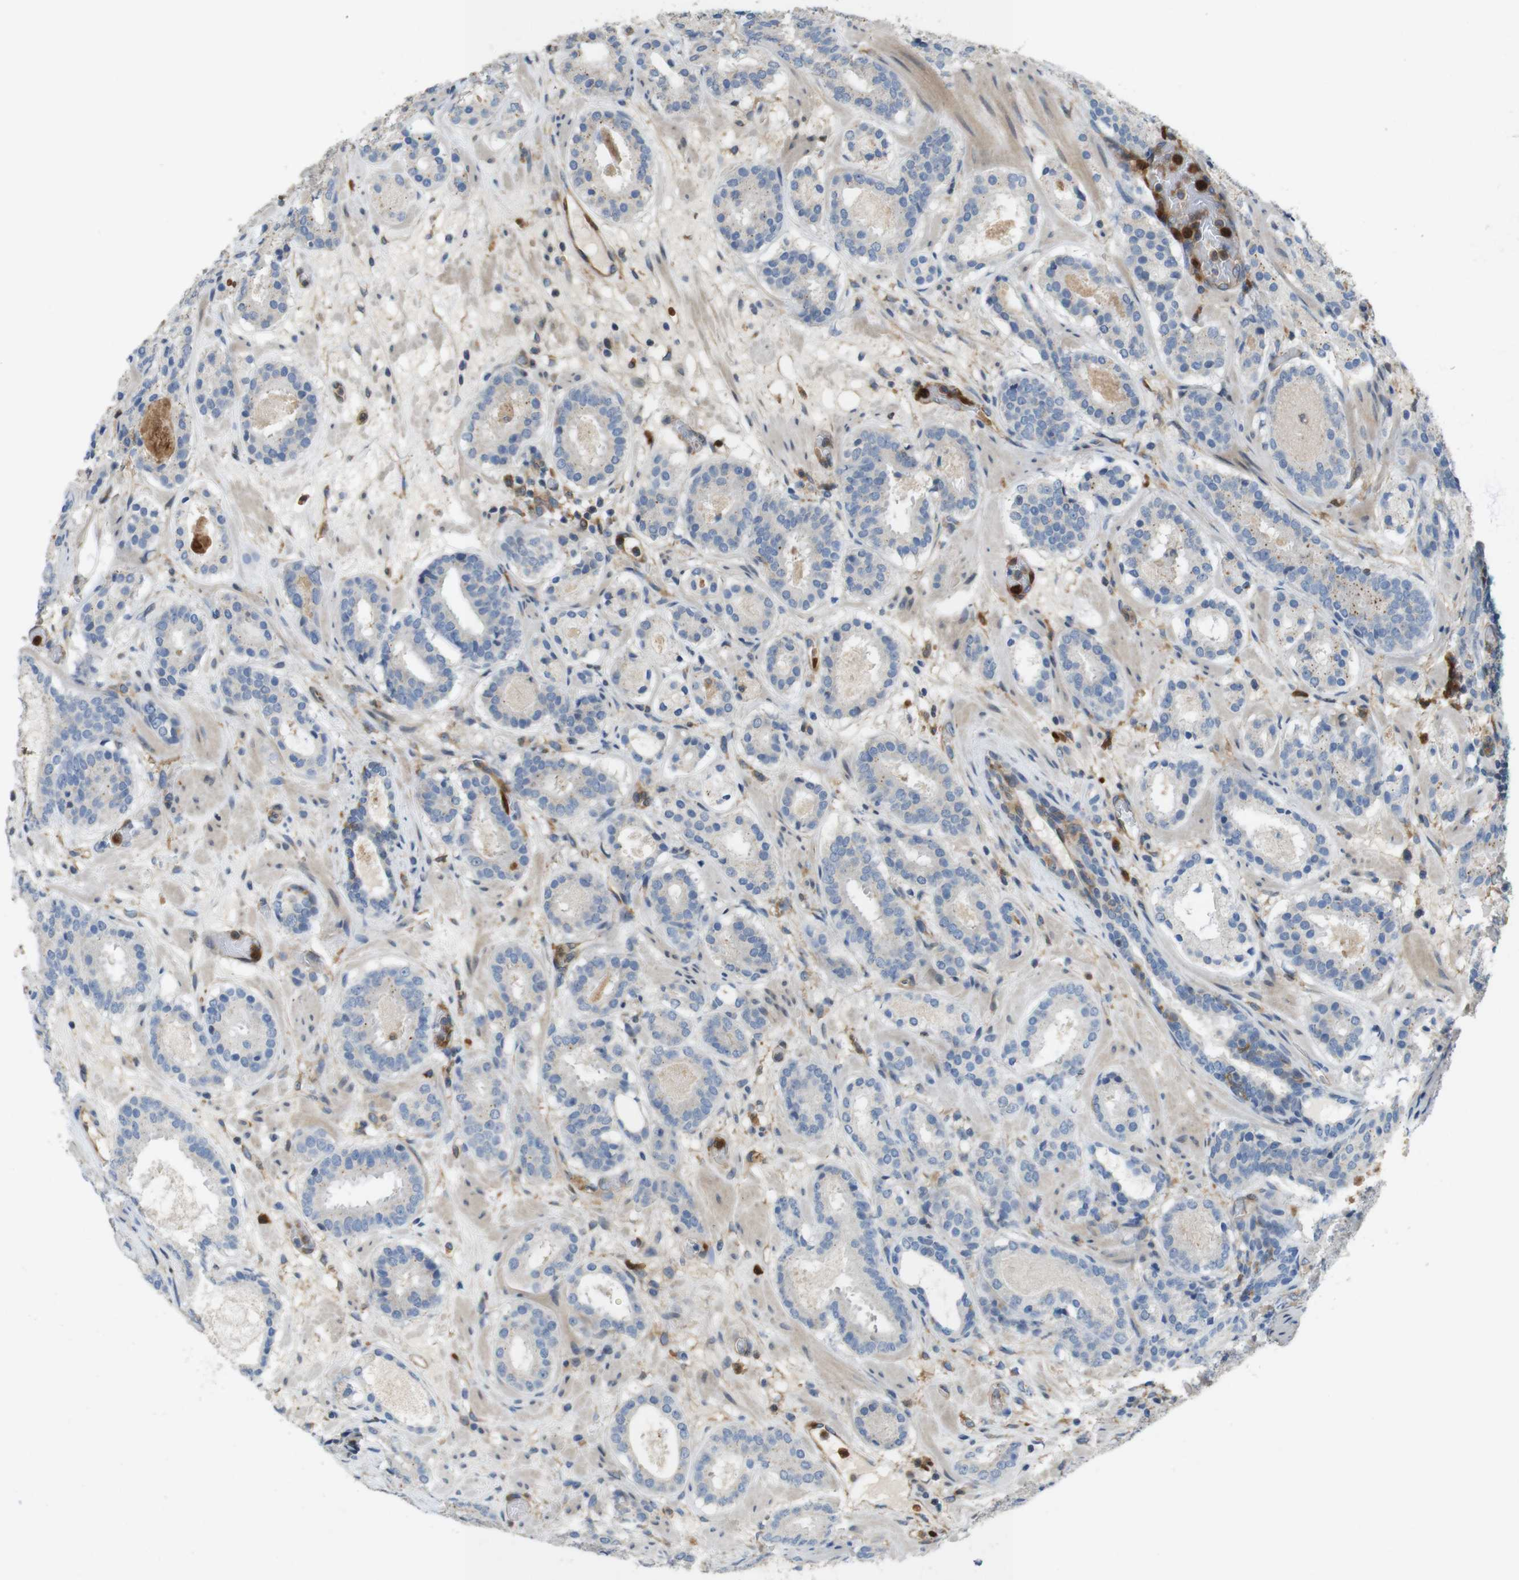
{"staining": {"intensity": "negative", "quantity": "none", "location": "none"}, "tissue": "prostate cancer", "cell_type": "Tumor cells", "image_type": "cancer", "snomed": [{"axis": "morphology", "description": "Adenocarcinoma, Low grade"}, {"axis": "topography", "description": "Prostate"}], "caption": "DAB immunohistochemical staining of human prostate cancer demonstrates no significant staining in tumor cells. The staining was performed using DAB (3,3'-diaminobenzidine) to visualize the protein expression in brown, while the nuclei were stained in blue with hematoxylin (Magnification: 20x).", "gene": "PCDH10", "patient": {"sex": "male", "age": 69}}